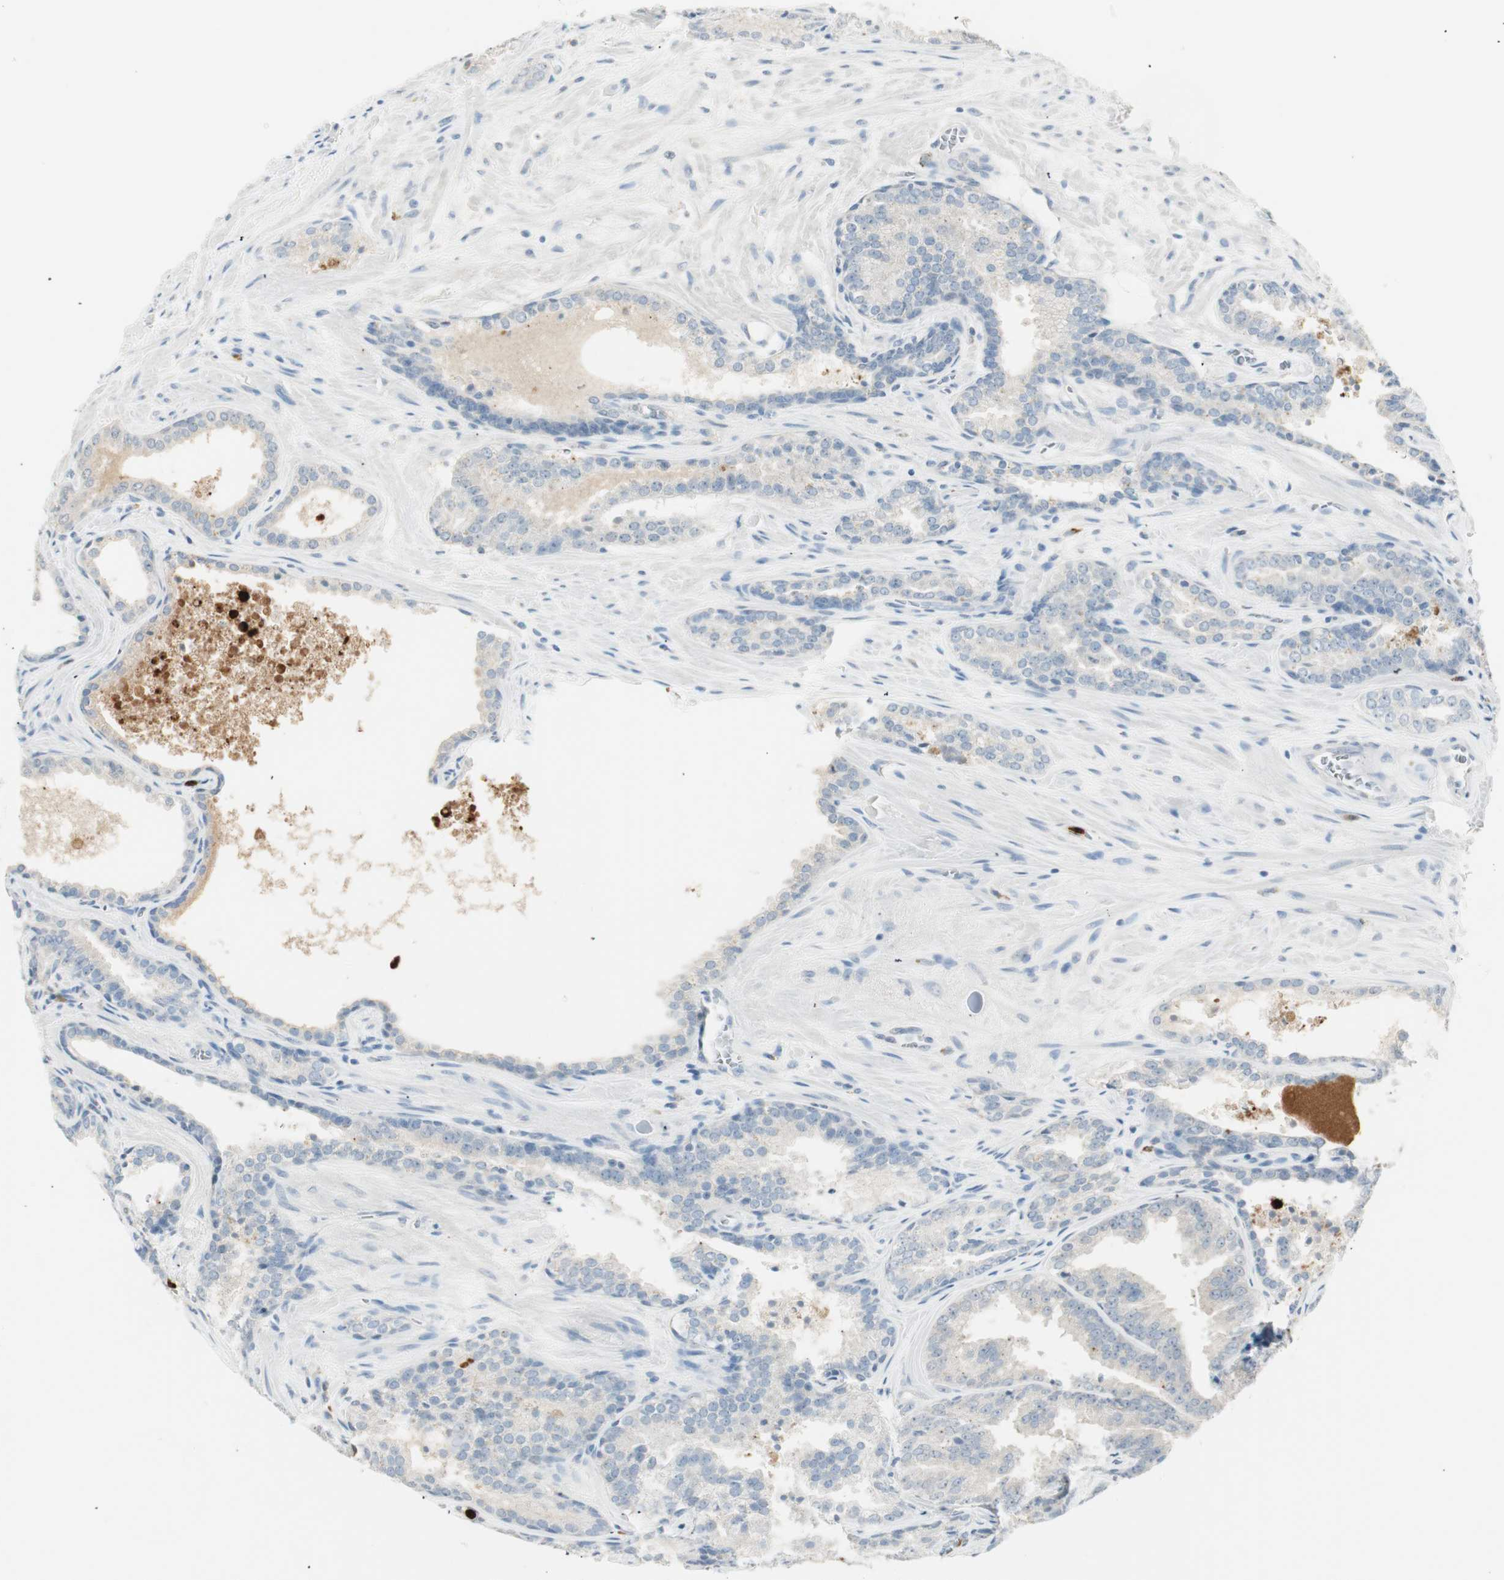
{"staining": {"intensity": "negative", "quantity": "none", "location": "none"}, "tissue": "prostate cancer", "cell_type": "Tumor cells", "image_type": "cancer", "snomed": [{"axis": "morphology", "description": "Adenocarcinoma, Low grade"}, {"axis": "topography", "description": "Prostate"}], "caption": "DAB immunohistochemical staining of human prostate cancer (low-grade adenocarcinoma) shows no significant expression in tumor cells.", "gene": "PRTN3", "patient": {"sex": "male", "age": 60}}